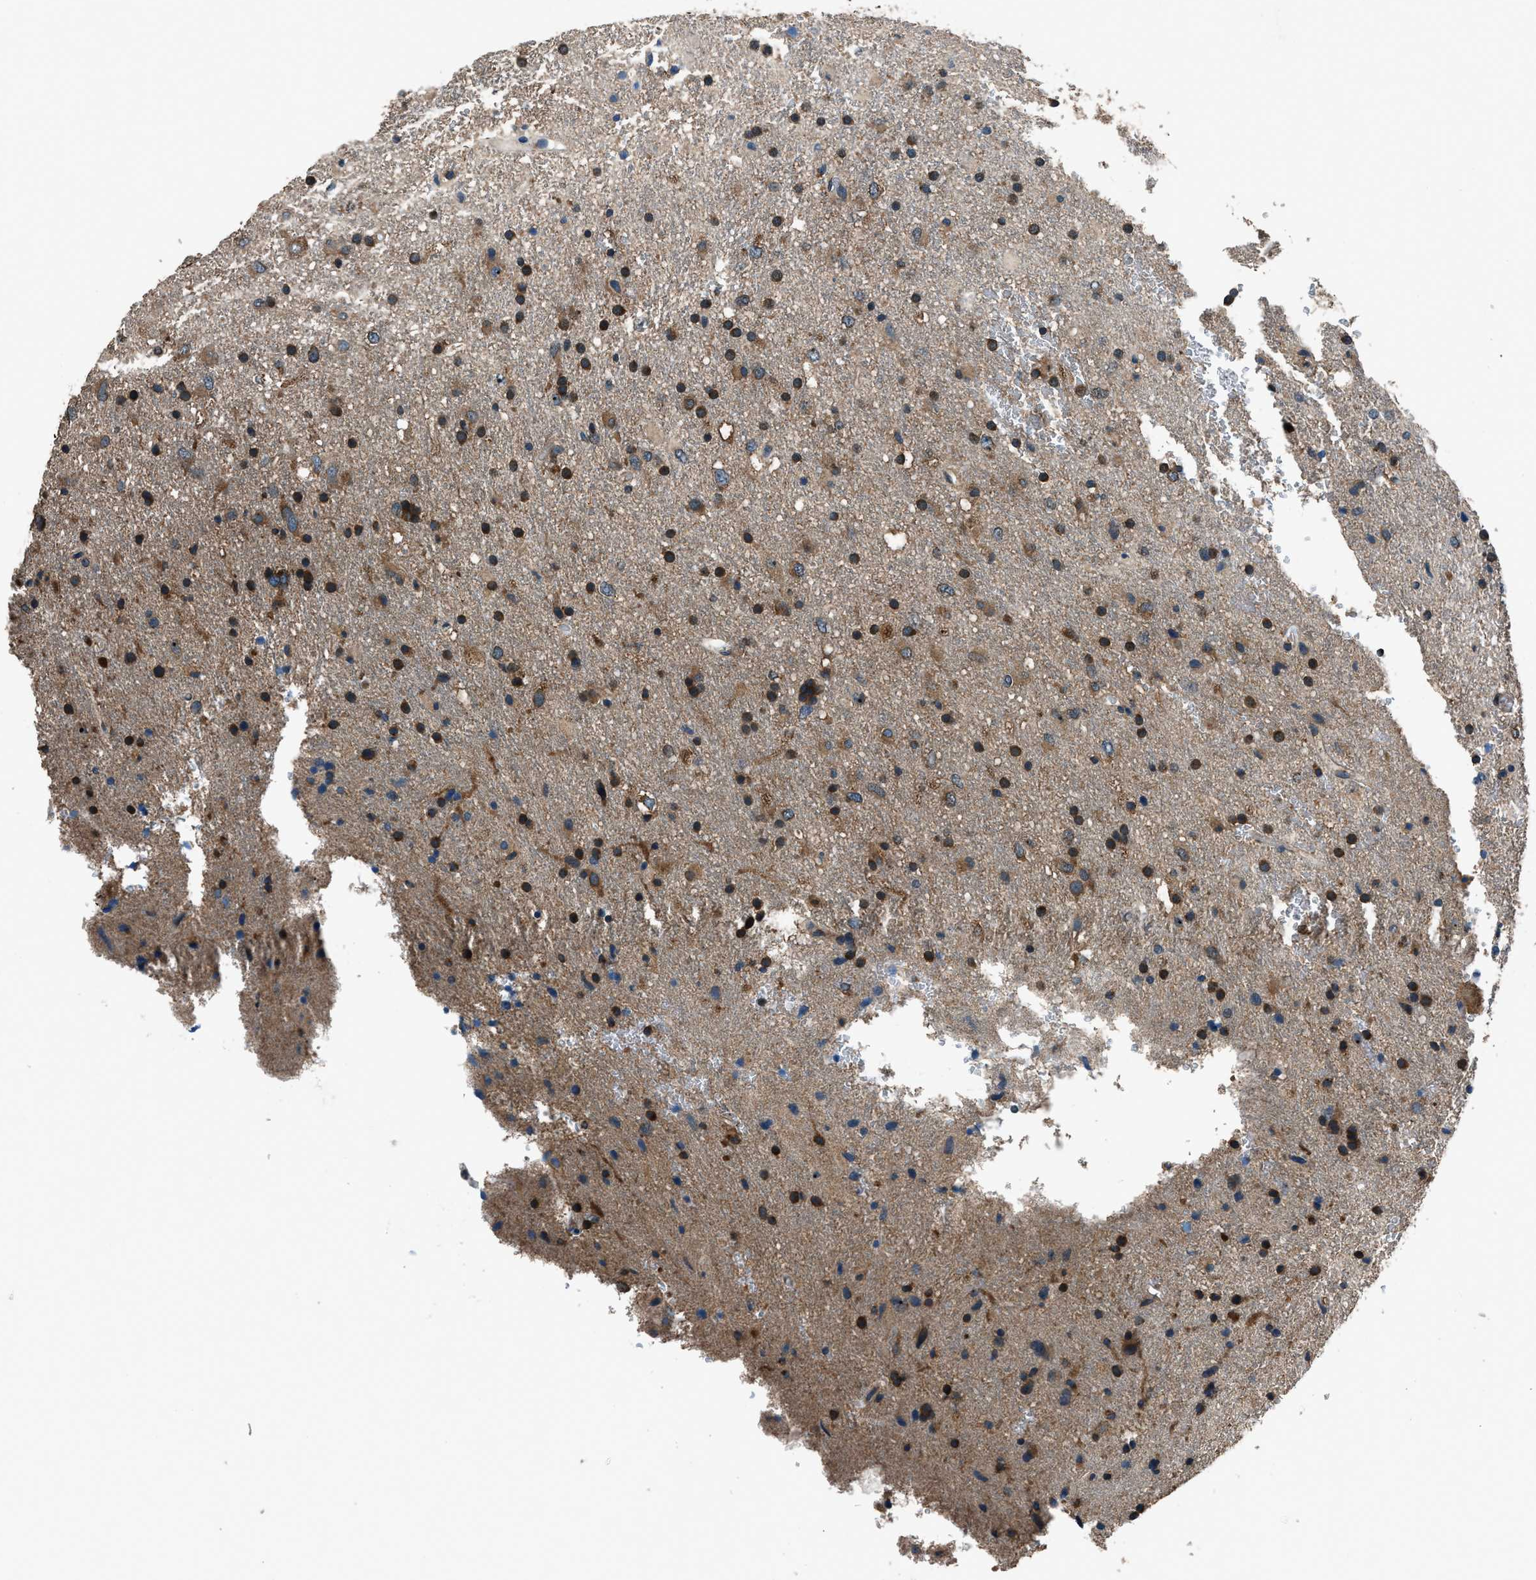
{"staining": {"intensity": "moderate", "quantity": ">75%", "location": "cytoplasmic/membranous"}, "tissue": "glioma", "cell_type": "Tumor cells", "image_type": "cancer", "snomed": [{"axis": "morphology", "description": "Glioma, malignant, Low grade"}, {"axis": "topography", "description": "Brain"}], "caption": "A brown stain shows moderate cytoplasmic/membranous staining of a protein in glioma tumor cells.", "gene": "ARFGAP2", "patient": {"sex": "male", "age": 77}}